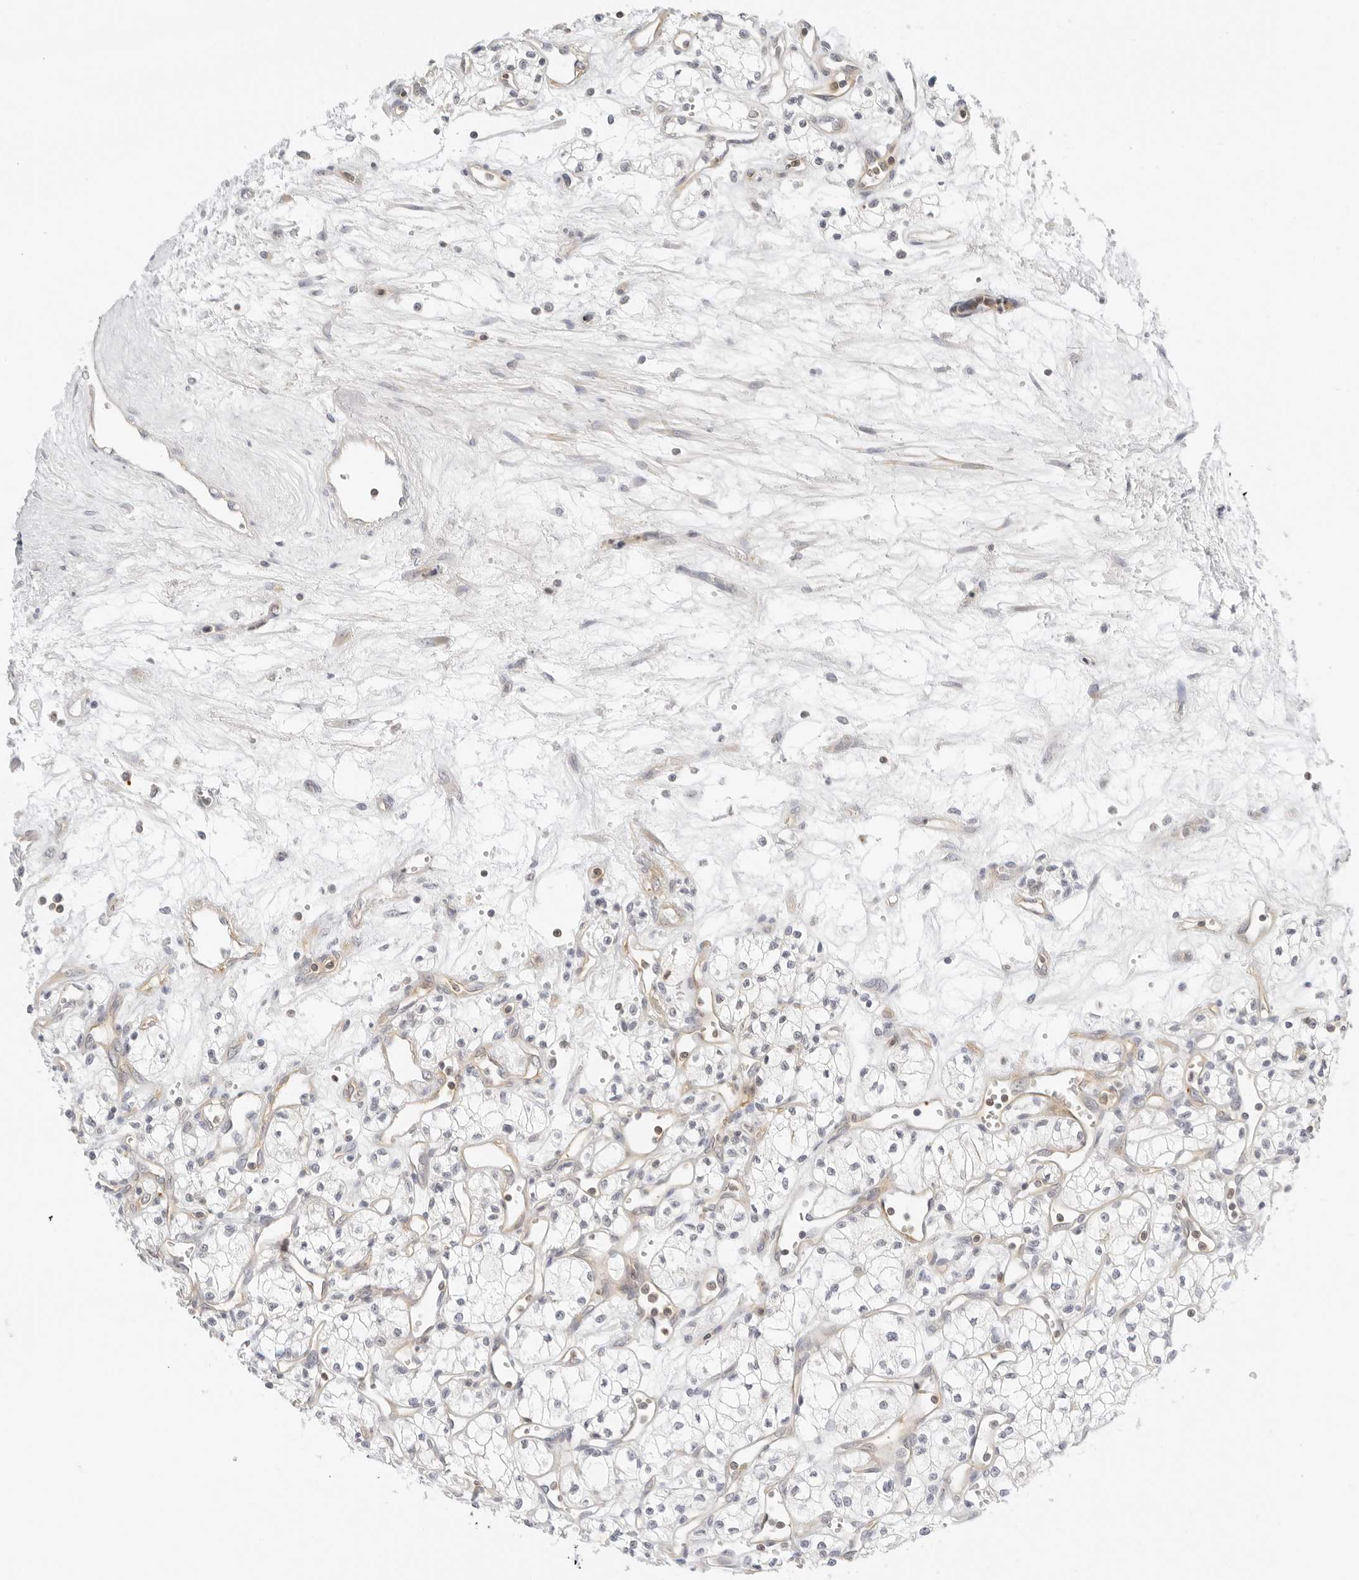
{"staining": {"intensity": "negative", "quantity": "none", "location": "none"}, "tissue": "renal cancer", "cell_type": "Tumor cells", "image_type": "cancer", "snomed": [{"axis": "morphology", "description": "Adenocarcinoma, NOS"}, {"axis": "topography", "description": "Kidney"}], "caption": "High power microscopy histopathology image of an immunohistochemistry micrograph of adenocarcinoma (renal), revealing no significant positivity in tumor cells.", "gene": "OSCP1", "patient": {"sex": "male", "age": 59}}